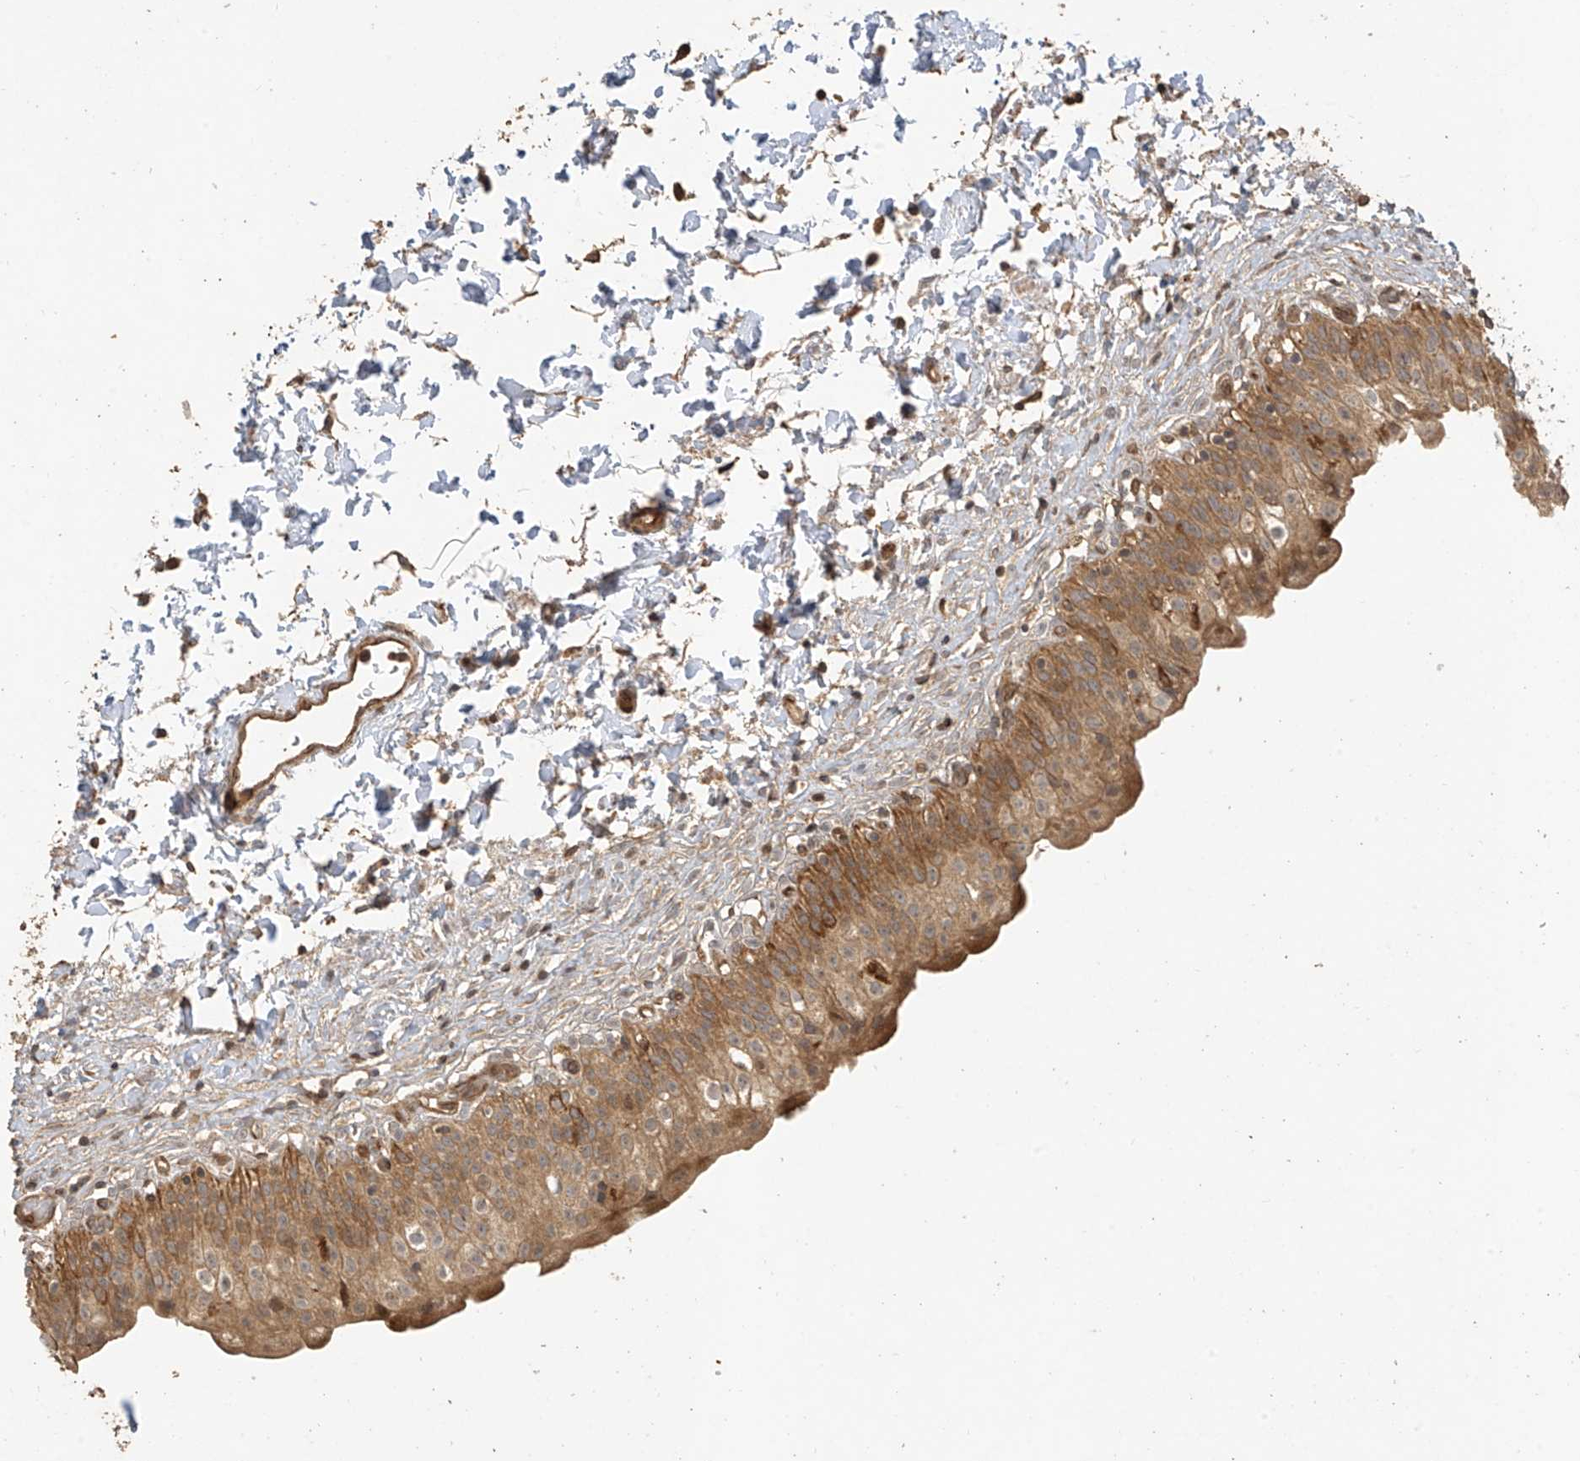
{"staining": {"intensity": "moderate", "quantity": ">75%", "location": "cytoplasmic/membranous"}, "tissue": "urinary bladder", "cell_type": "Urothelial cells", "image_type": "normal", "snomed": [{"axis": "morphology", "description": "Normal tissue, NOS"}, {"axis": "topography", "description": "Urinary bladder"}], "caption": "A medium amount of moderate cytoplasmic/membranous positivity is appreciated in about >75% of urothelial cells in benign urinary bladder. (DAB = brown stain, brightfield microscopy at high magnification).", "gene": "ZNF653", "patient": {"sex": "male", "age": 55}}